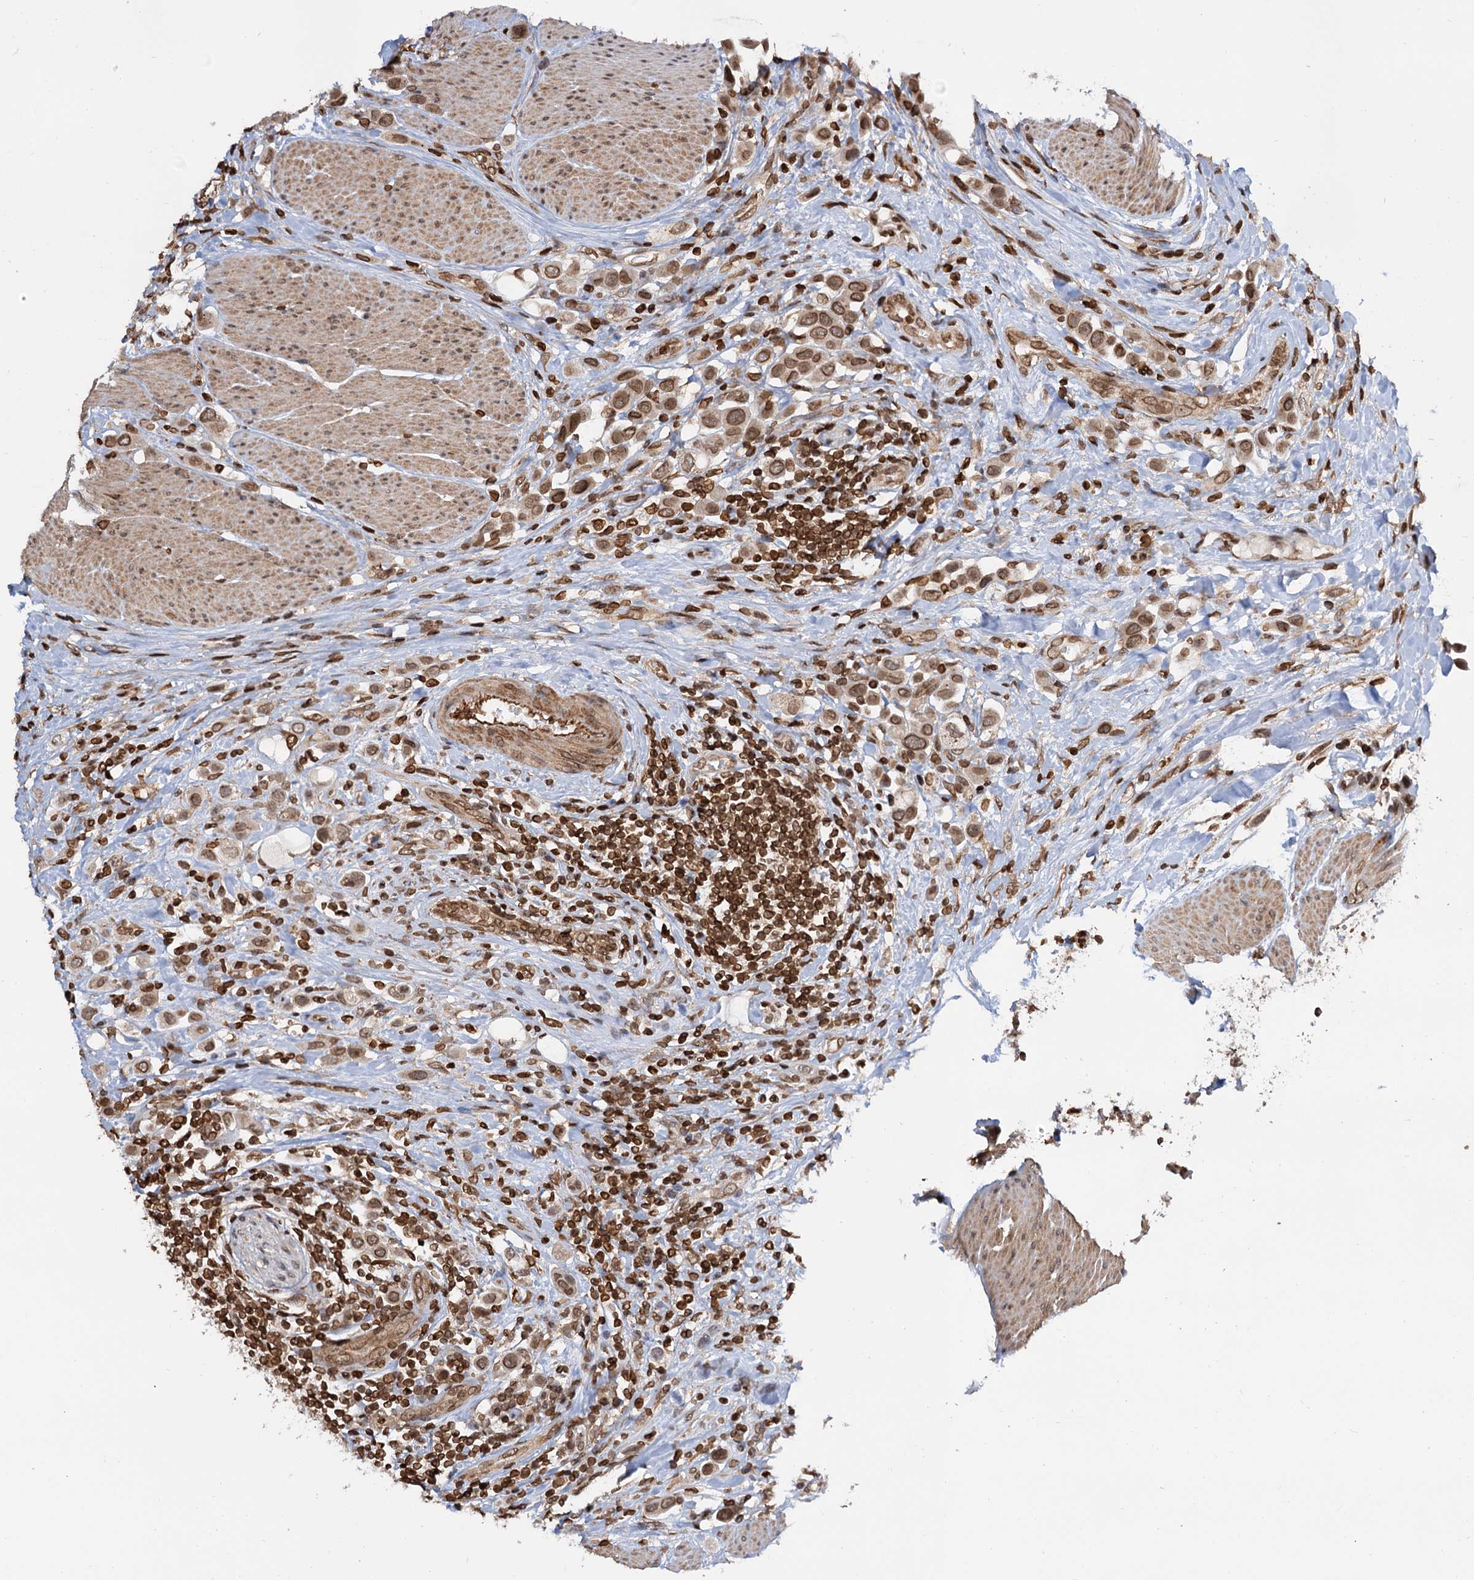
{"staining": {"intensity": "moderate", "quantity": ">75%", "location": "nuclear"}, "tissue": "urothelial cancer", "cell_type": "Tumor cells", "image_type": "cancer", "snomed": [{"axis": "morphology", "description": "Urothelial carcinoma, High grade"}, {"axis": "topography", "description": "Urinary bladder"}], "caption": "Human urothelial cancer stained for a protein (brown) shows moderate nuclear positive expression in about >75% of tumor cells.", "gene": "ZC3H13", "patient": {"sex": "male", "age": 50}}